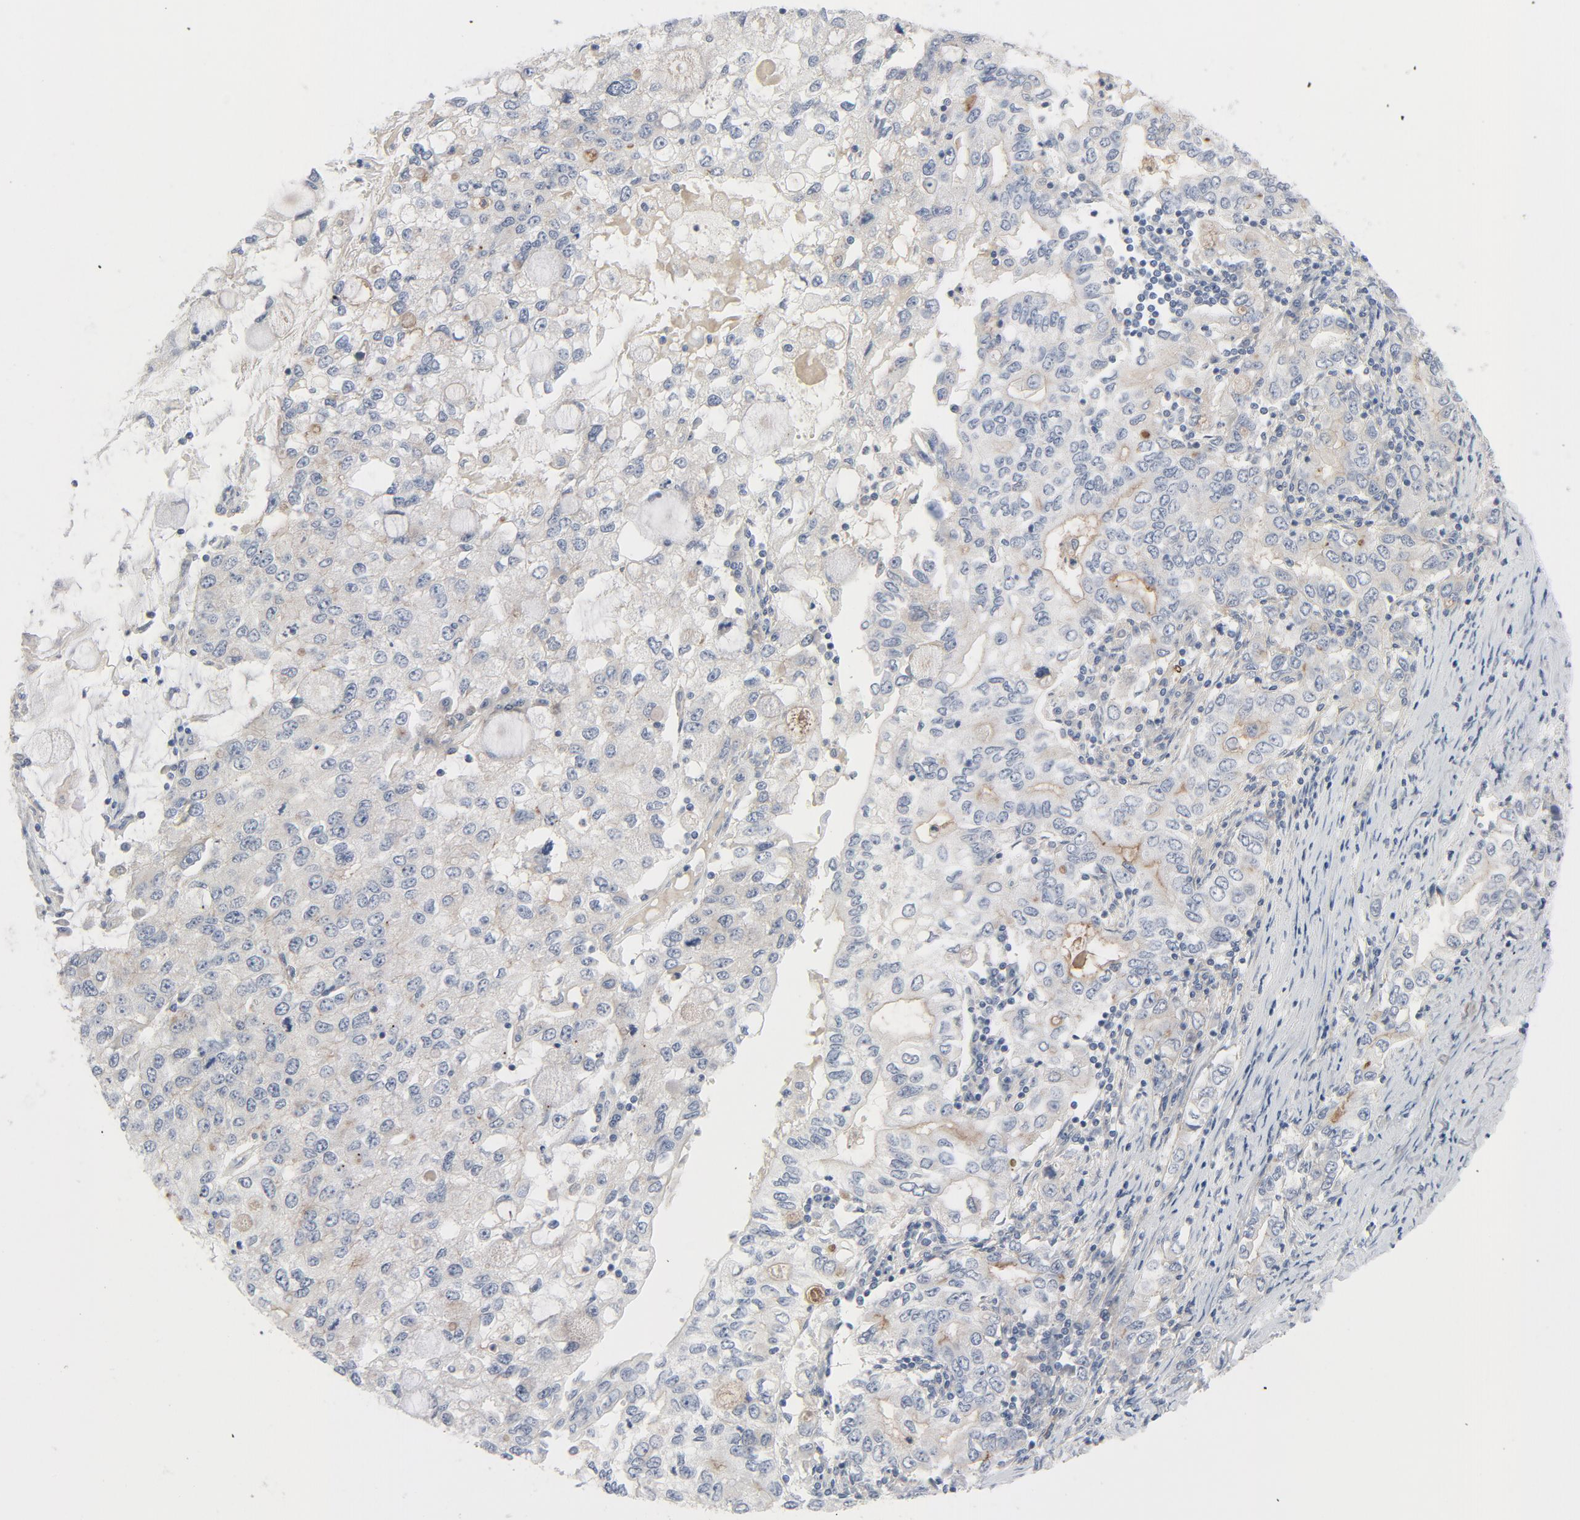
{"staining": {"intensity": "weak", "quantity": "25%-75%", "location": "cytoplasmic/membranous"}, "tissue": "stomach cancer", "cell_type": "Tumor cells", "image_type": "cancer", "snomed": [{"axis": "morphology", "description": "Adenocarcinoma, NOS"}, {"axis": "topography", "description": "Stomach, lower"}], "caption": "Immunohistochemistry image of neoplastic tissue: stomach cancer stained using immunohistochemistry demonstrates low levels of weak protein expression localized specifically in the cytoplasmic/membranous of tumor cells, appearing as a cytoplasmic/membranous brown color.", "gene": "TSG101", "patient": {"sex": "female", "age": 72}}